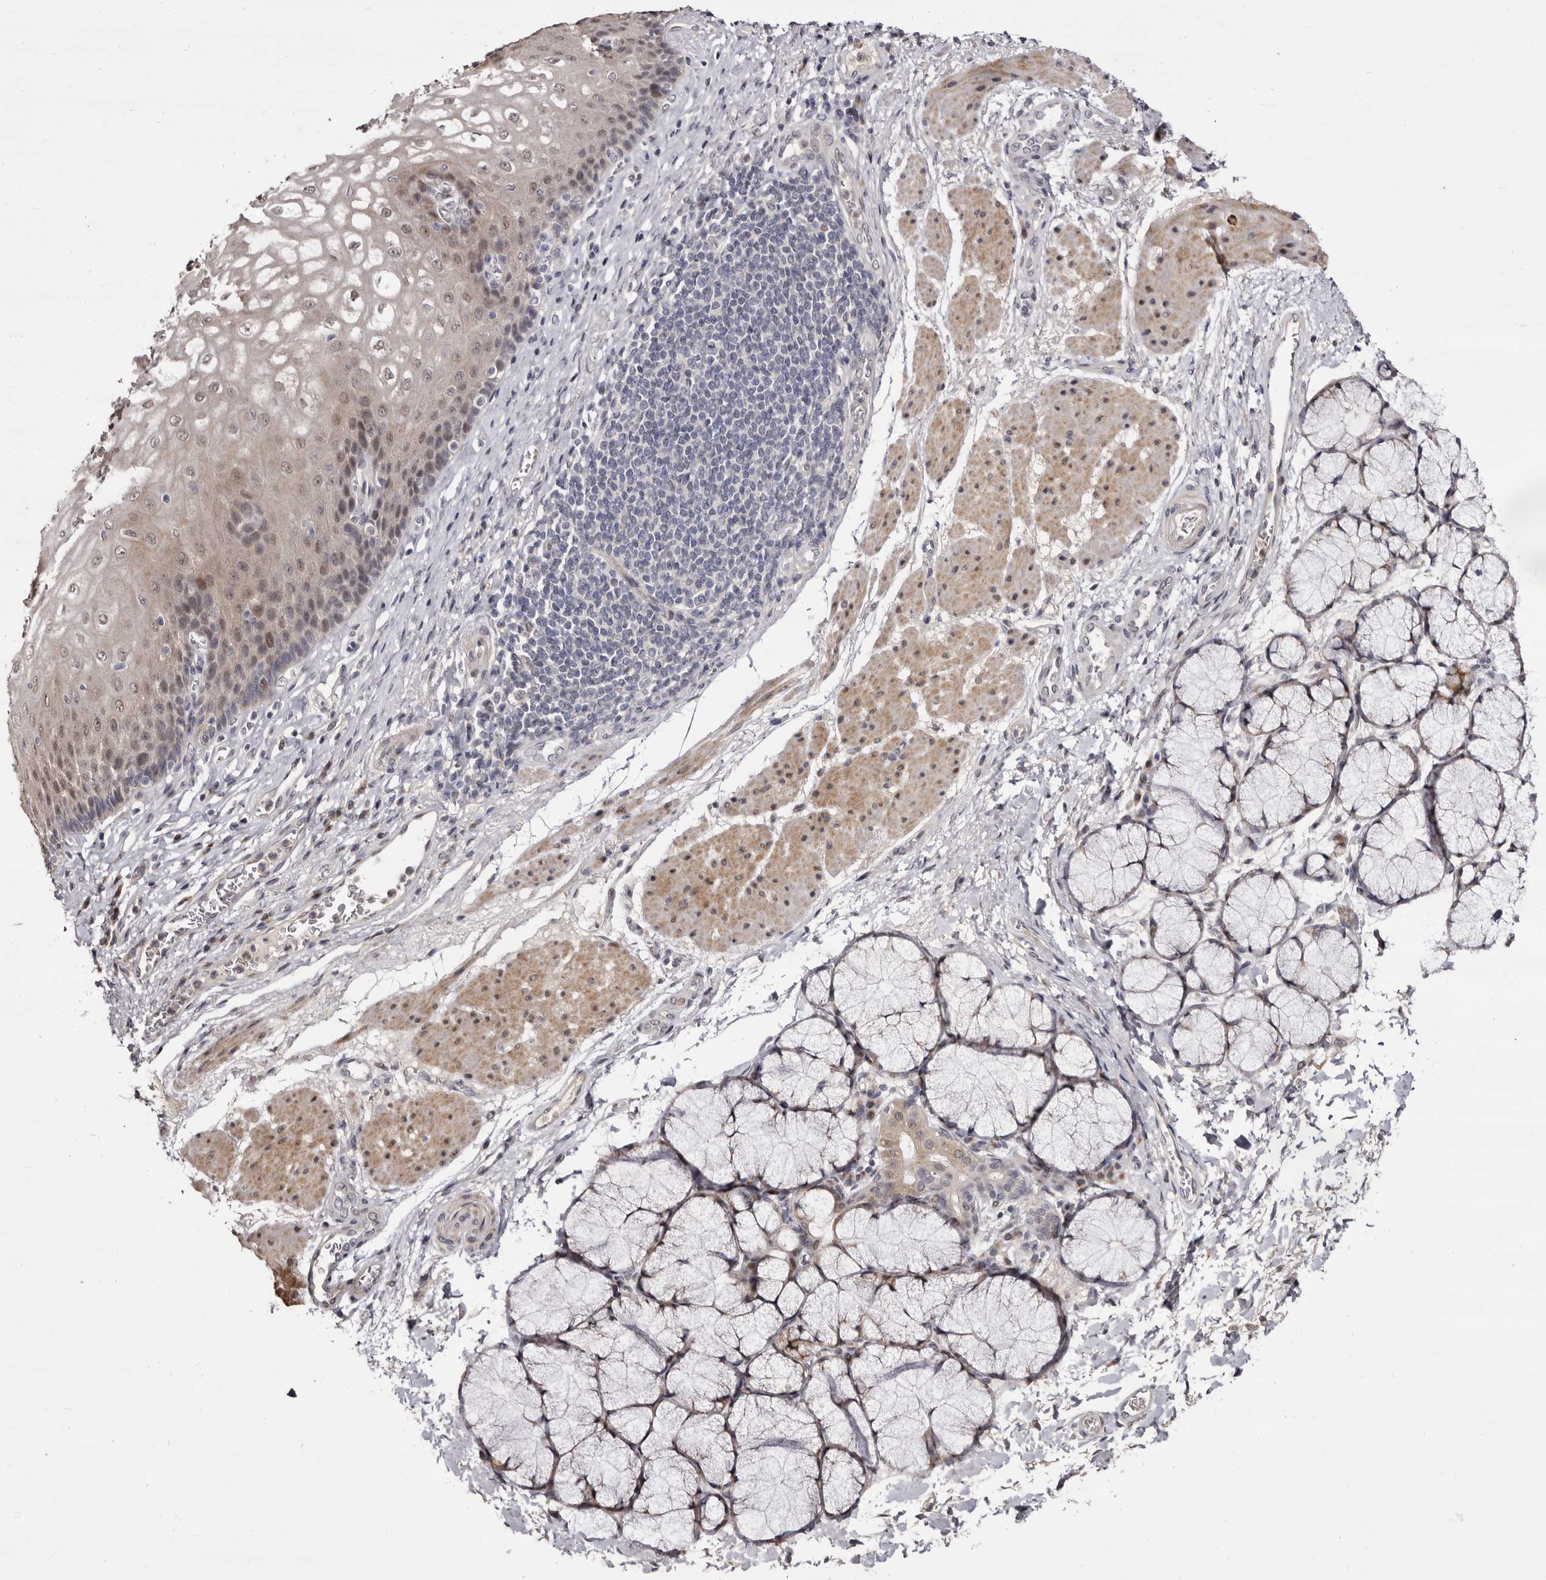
{"staining": {"intensity": "moderate", "quantity": "25%-75%", "location": "cytoplasmic/membranous,nuclear"}, "tissue": "esophagus", "cell_type": "Squamous epithelial cells", "image_type": "normal", "snomed": [{"axis": "morphology", "description": "Normal tissue, NOS"}, {"axis": "topography", "description": "Esophagus"}], "caption": "Immunohistochemical staining of unremarkable esophagus exhibits 25%-75% levels of moderate cytoplasmic/membranous,nuclear protein expression in approximately 25%-75% of squamous epithelial cells. (Brightfield microscopy of DAB IHC at high magnification).", "gene": "ZNF326", "patient": {"sex": "male", "age": 54}}